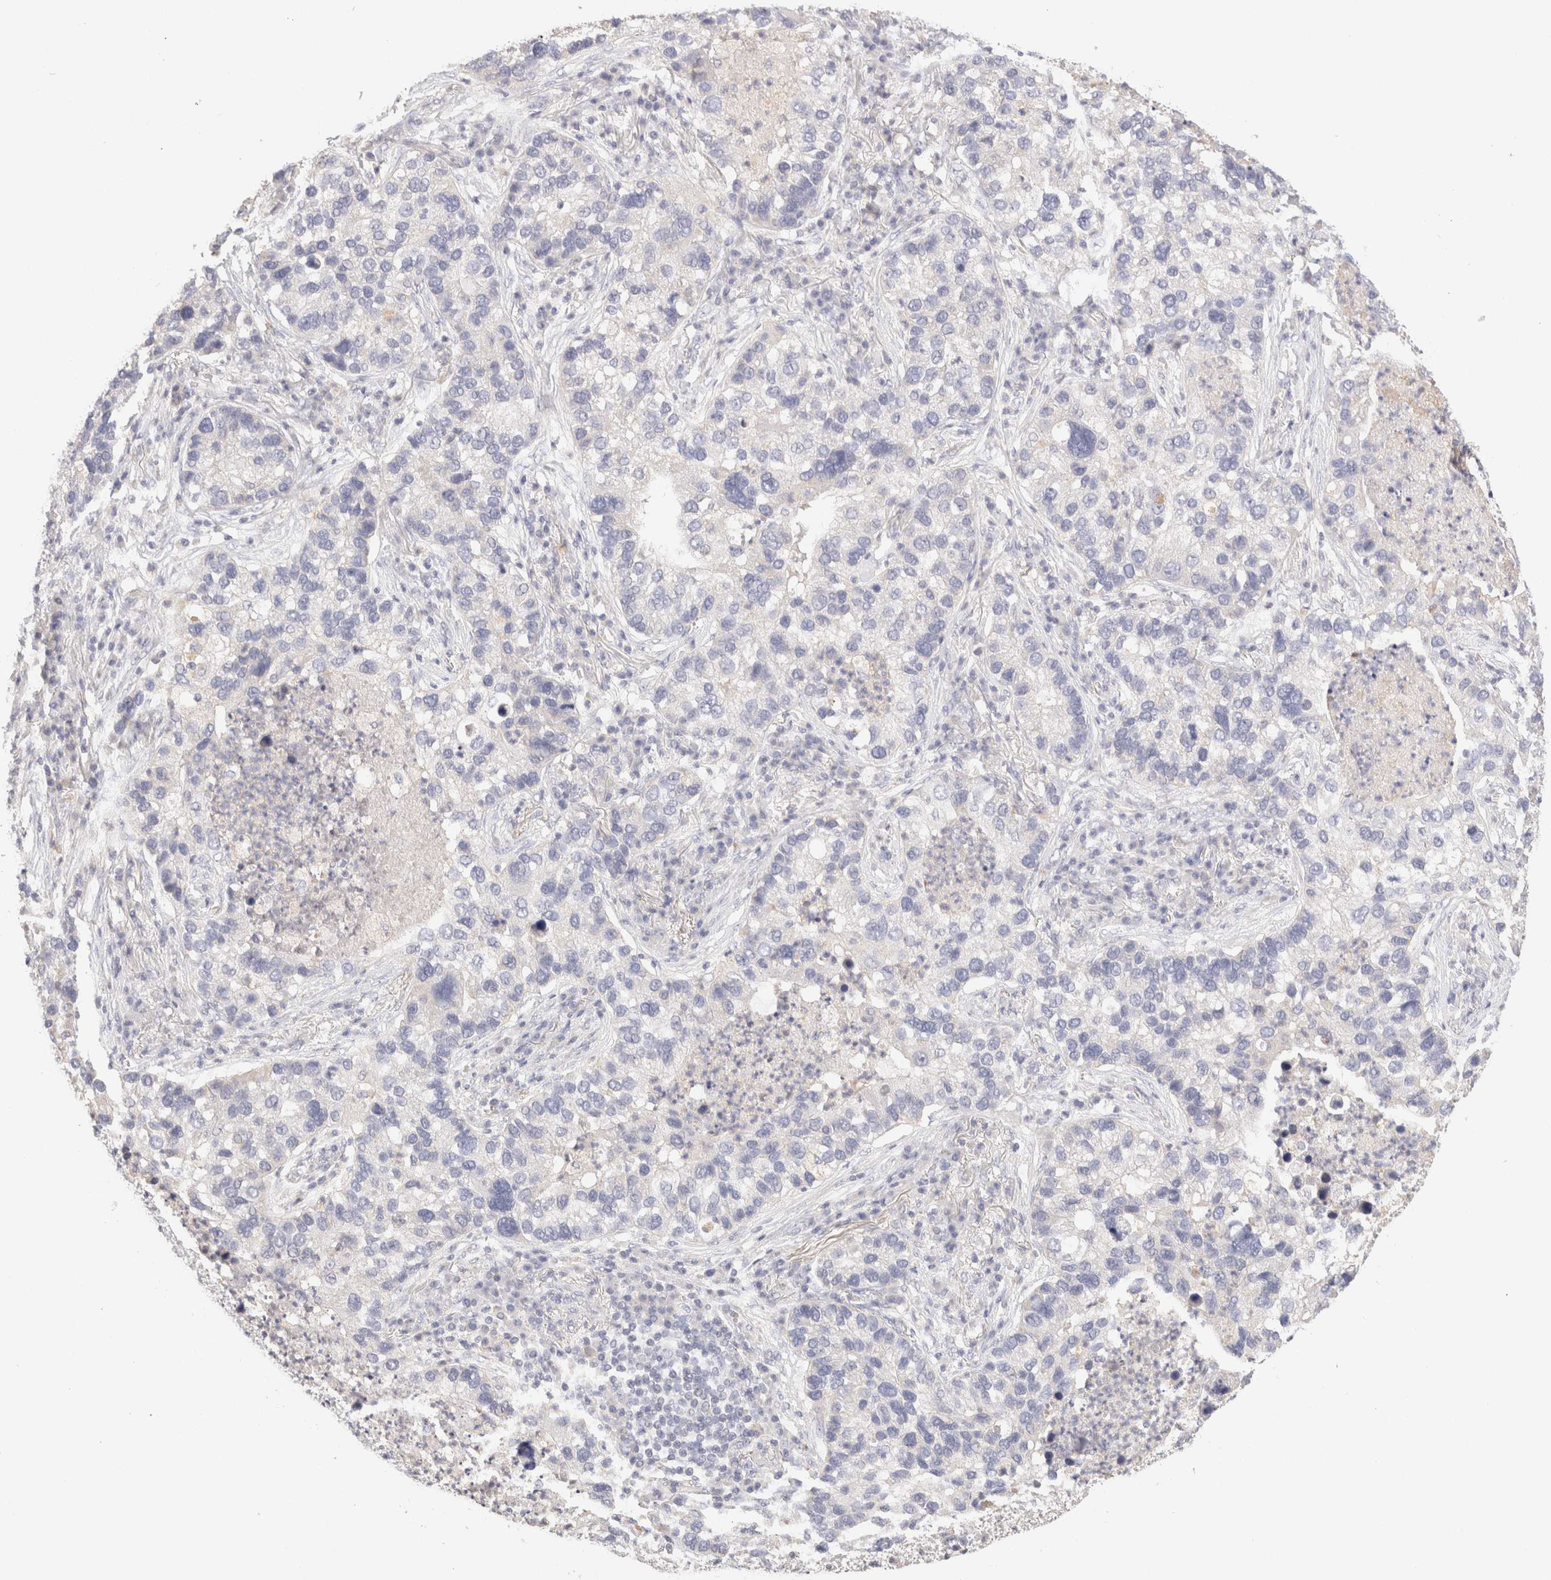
{"staining": {"intensity": "negative", "quantity": "none", "location": "none"}, "tissue": "lung cancer", "cell_type": "Tumor cells", "image_type": "cancer", "snomed": [{"axis": "morphology", "description": "Normal tissue, NOS"}, {"axis": "morphology", "description": "Adenocarcinoma, NOS"}, {"axis": "topography", "description": "Bronchus"}, {"axis": "topography", "description": "Lung"}], "caption": "This is an immunohistochemistry histopathology image of adenocarcinoma (lung). There is no expression in tumor cells.", "gene": "SCGB2A2", "patient": {"sex": "male", "age": 54}}